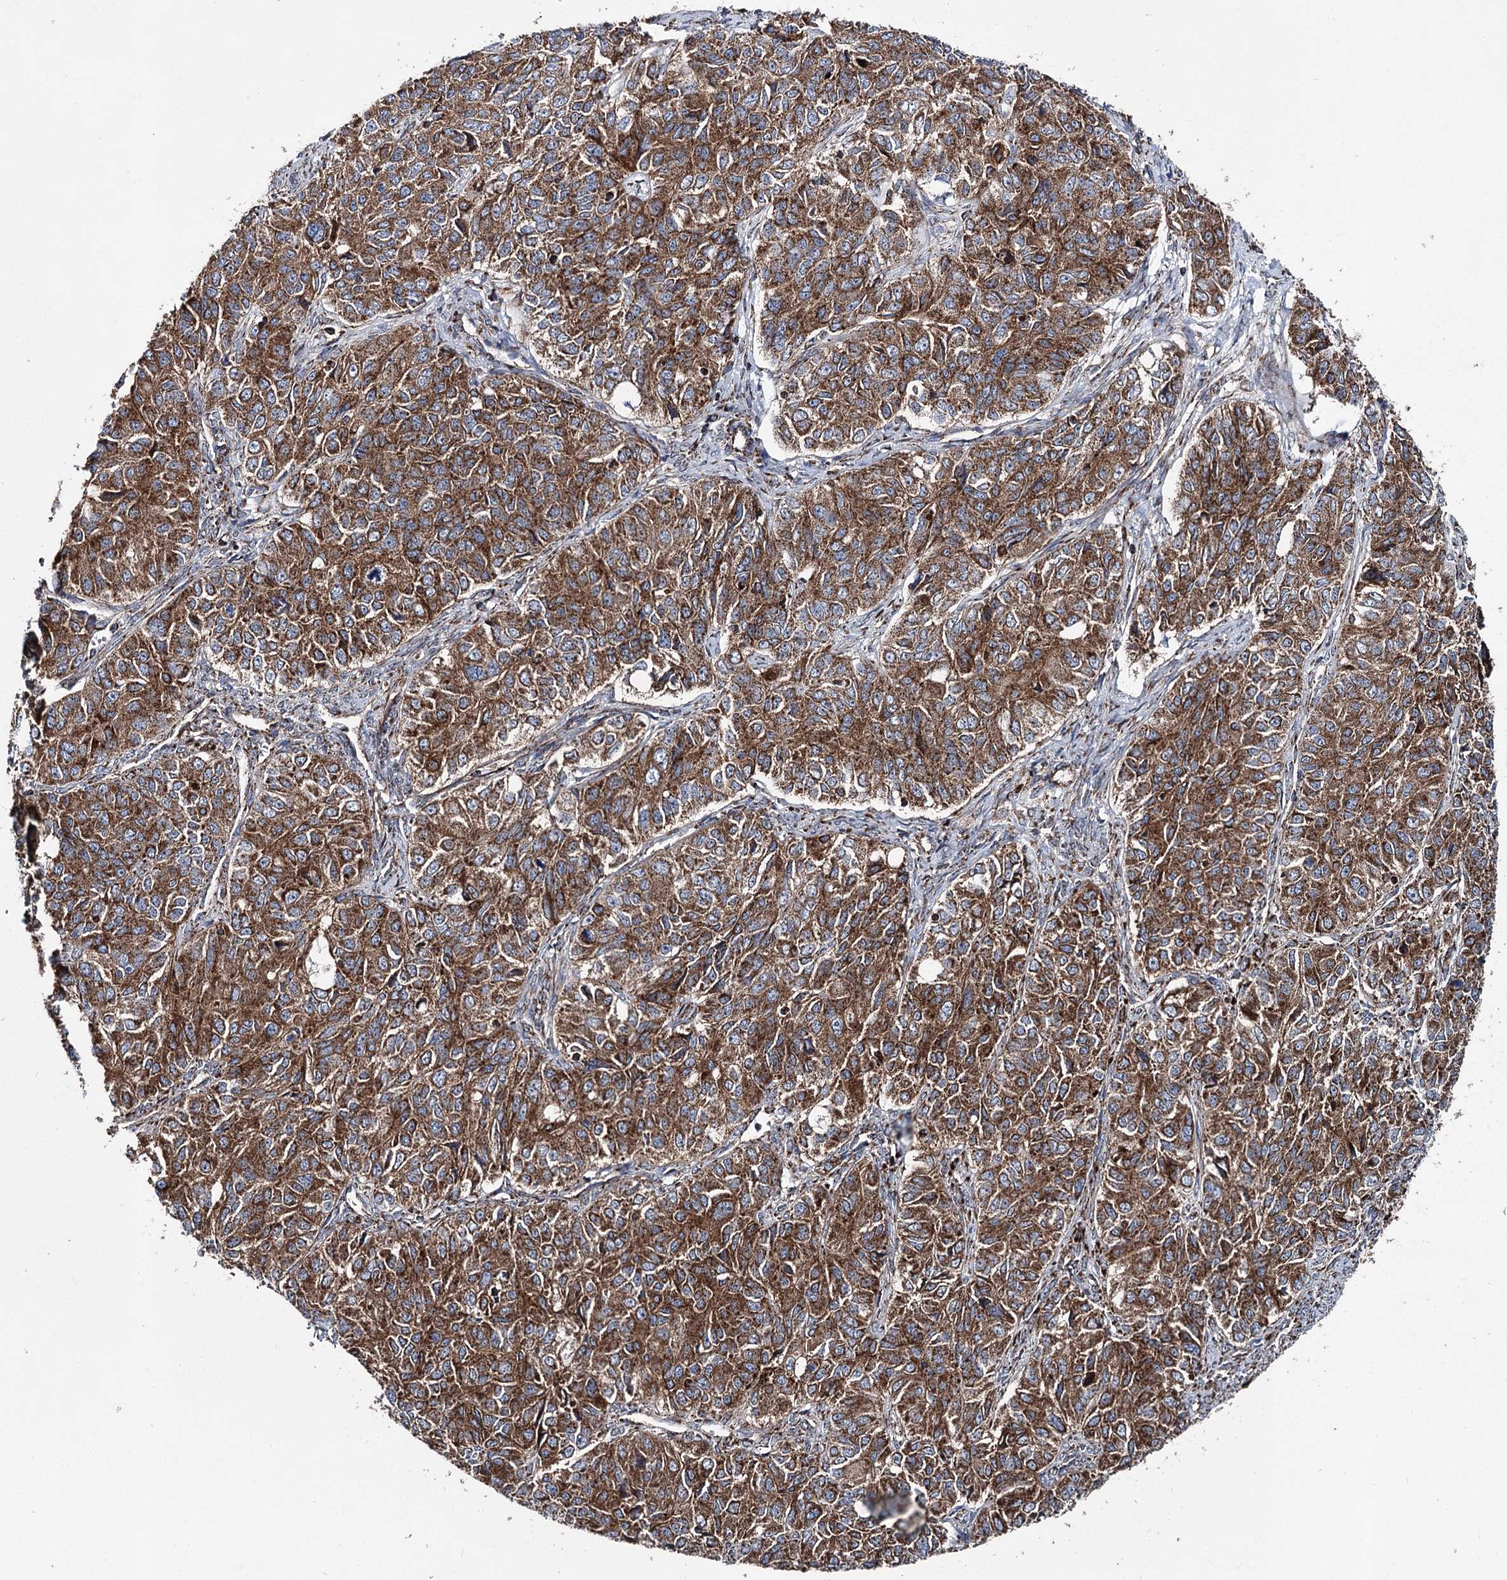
{"staining": {"intensity": "moderate", "quantity": ">75%", "location": "cytoplasmic/membranous"}, "tissue": "ovarian cancer", "cell_type": "Tumor cells", "image_type": "cancer", "snomed": [{"axis": "morphology", "description": "Carcinoma, endometroid"}, {"axis": "topography", "description": "Ovary"}], "caption": "Tumor cells show medium levels of moderate cytoplasmic/membranous expression in about >75% of cells in ovarian cancer (endometroid carcinoma).", "gene": "MSANTD2", "patient": {"sex": "female", "age": 51}}